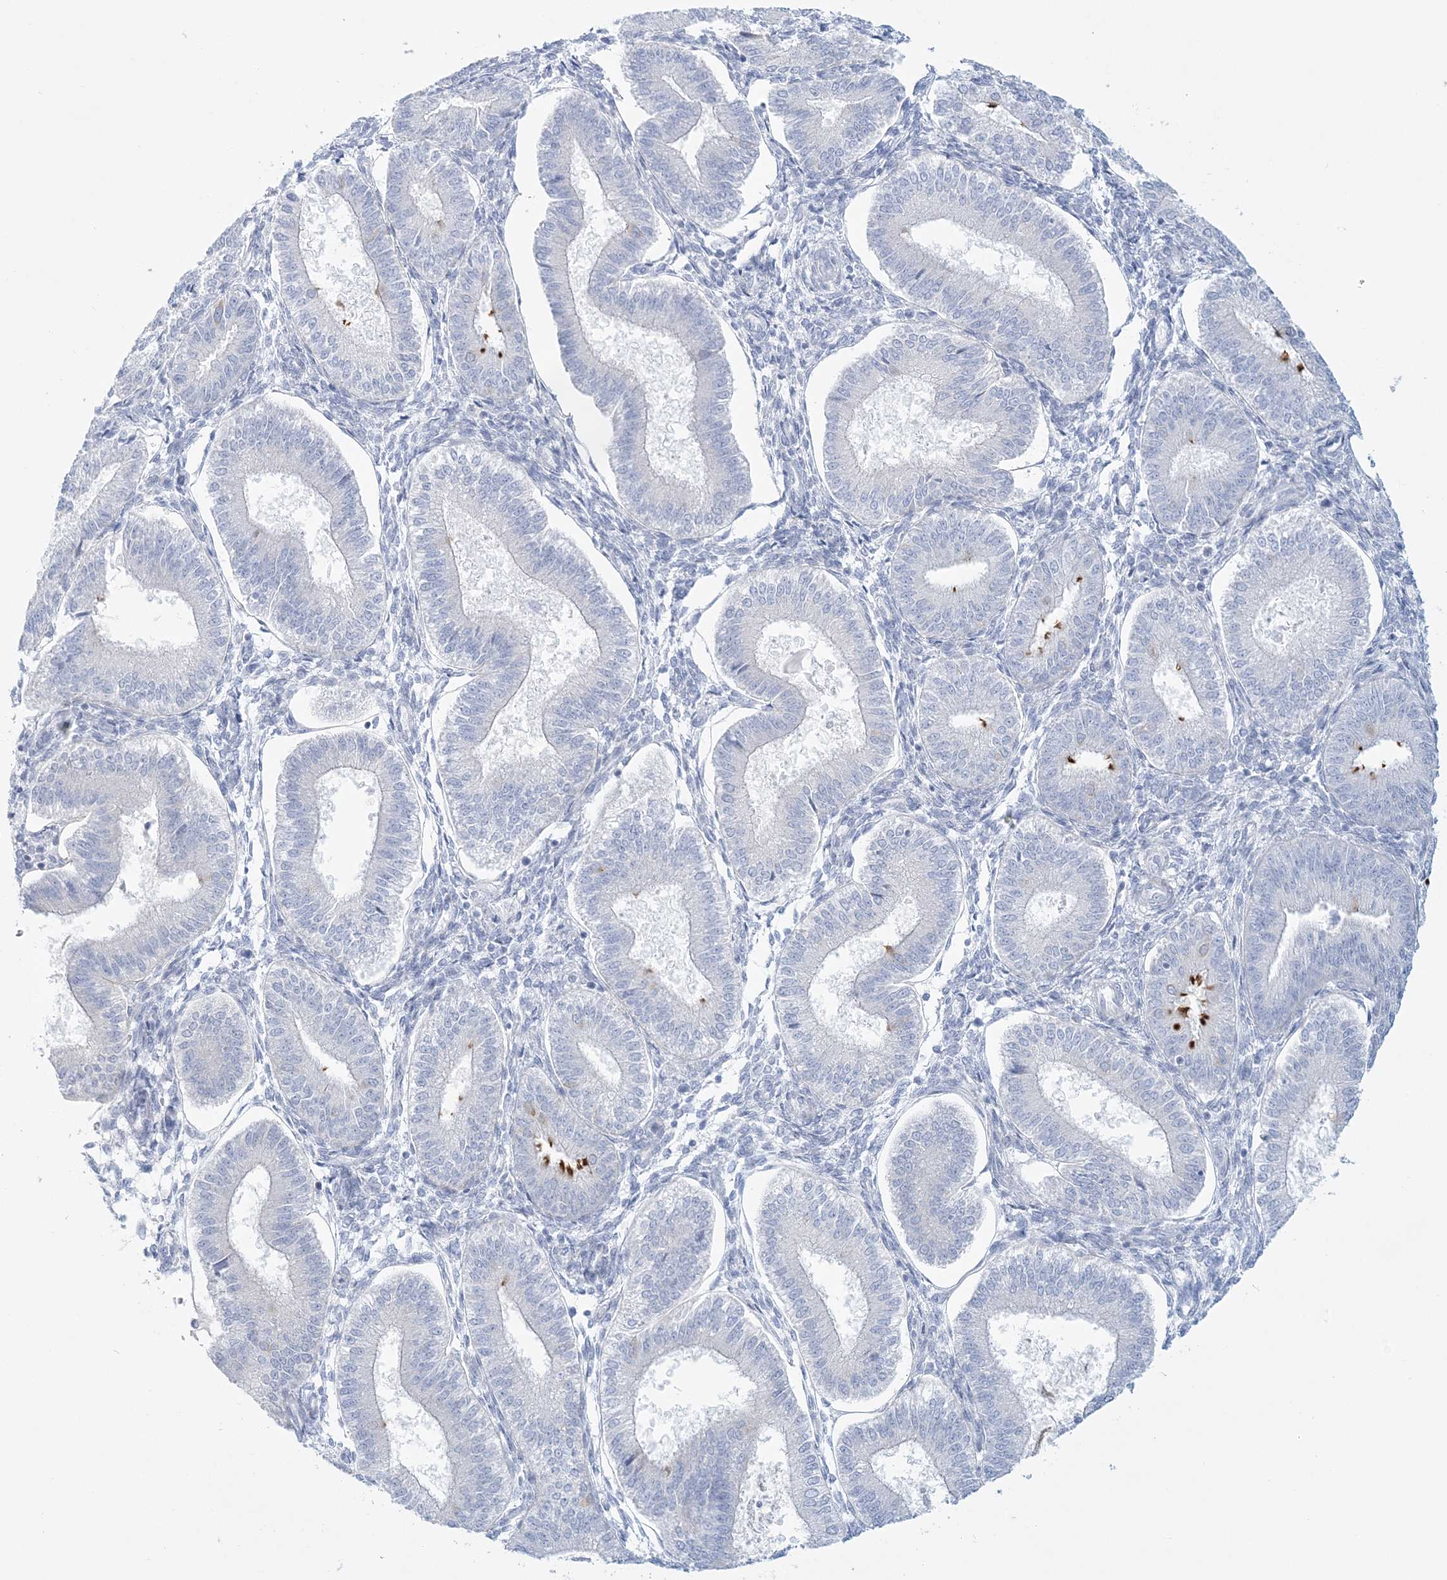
{"staining": {"intensity": "negative", "quantity": "none", "location": "none"}, "tissue": "endometrium", "cell_type": "Cells in endometrial stroma", "image_type": "normal", "snomed": [{"axis": "morphology", "description": "Normal tissue, NOS"}, {"axis": "topography", "description": "Endometrium"}], "caption": "Endometrium was stained to show a protein in brown. There is no significant staining in cells in endometrial stroma. Brightfield microscopy of immunohistochemistry stained with DAB (3,3'-diaminobenzidine) (brown) and hematoxylin (blue), captured at high magnification.", "gene": "ADGB", "patient": {"sex": "female", "age": 39}}